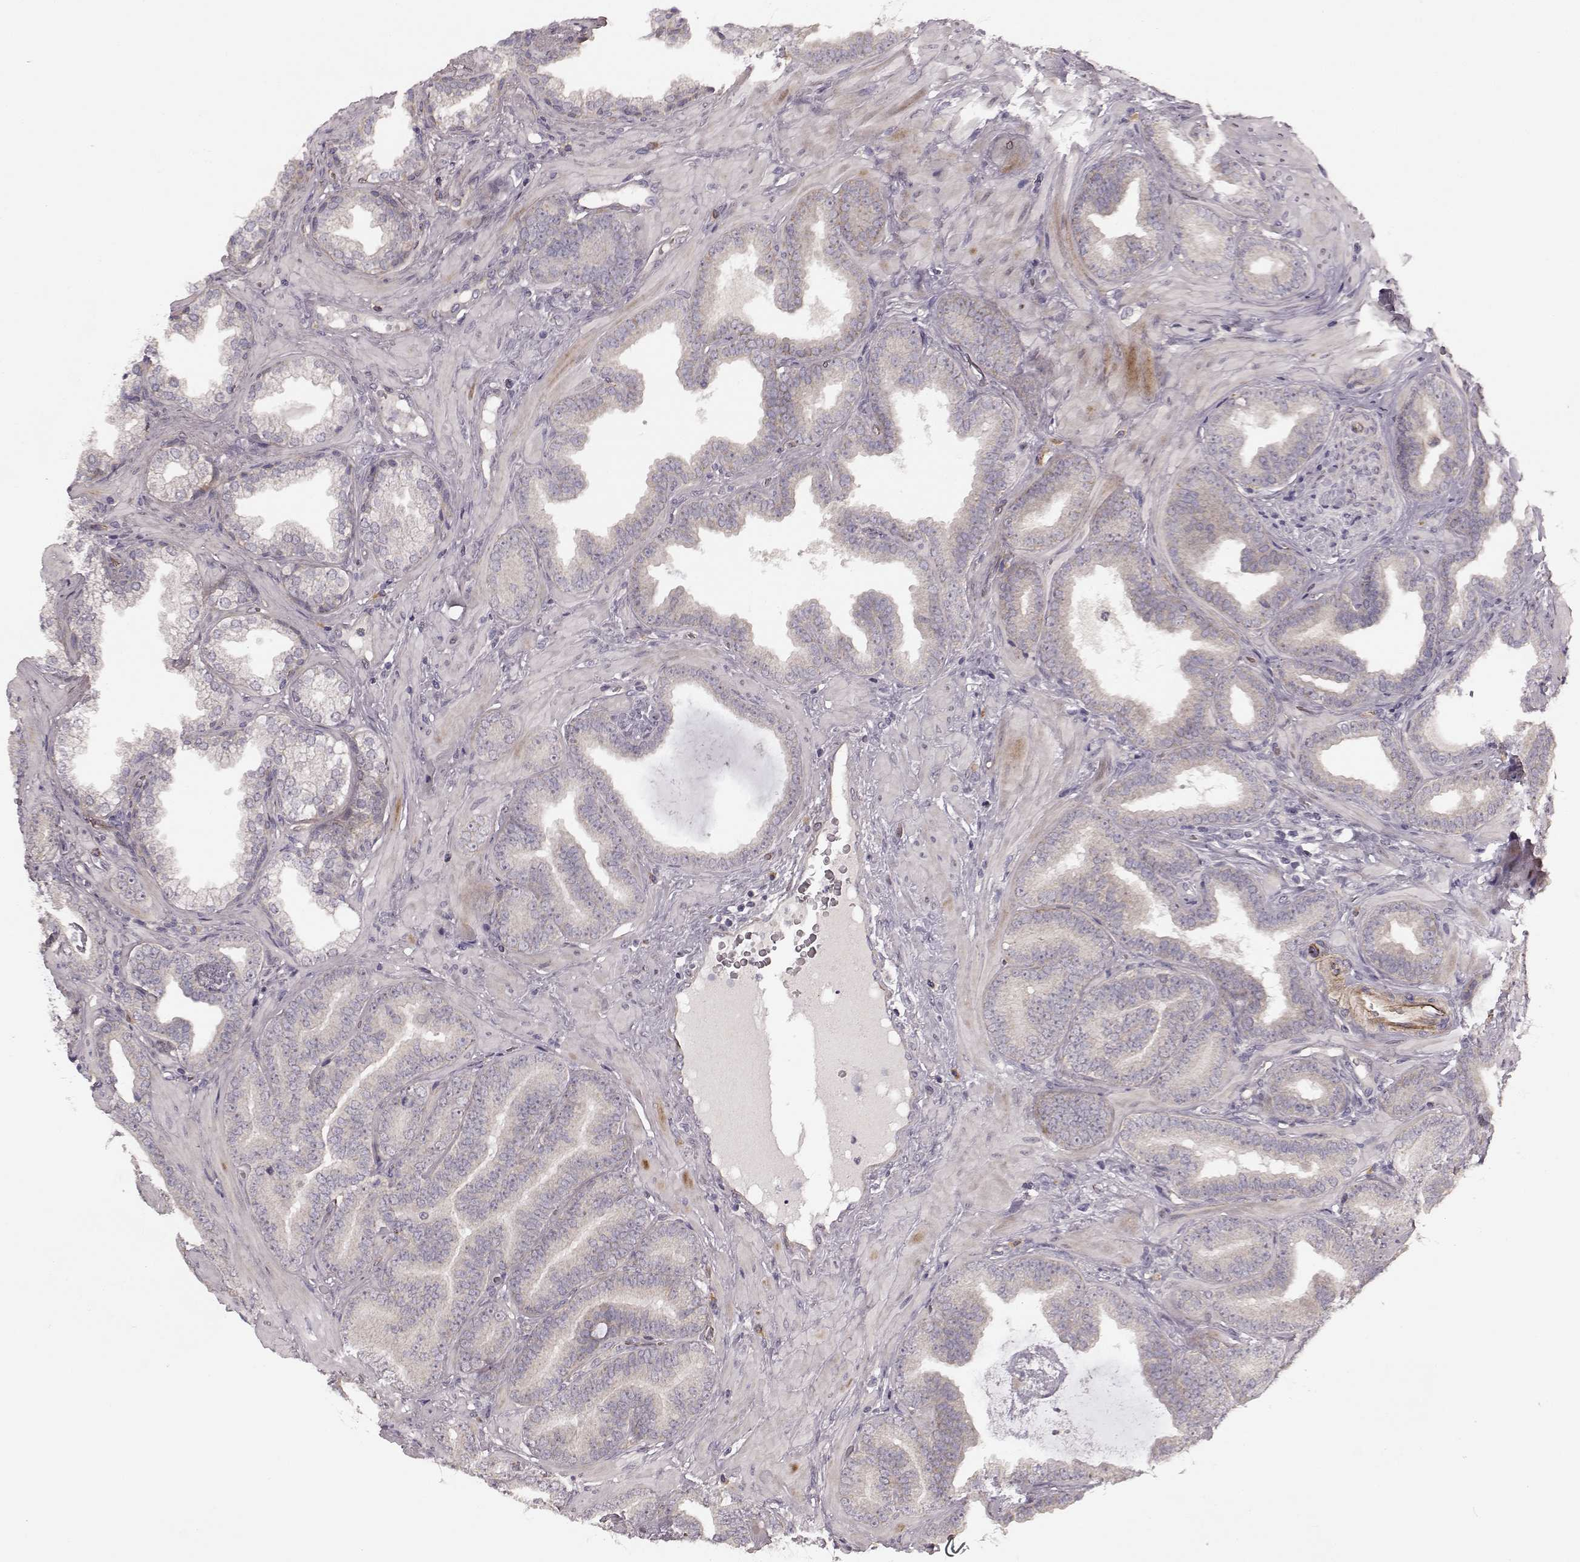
{"staining": {"intensity": "negative", "quantity": "none", "location": "none"}, "tissue": "prostate cancer", "cell_type": "Tumor cells", "image_type": "cancer", "snomed": [{"axis": "morphology", "description": "Adenocarcinoma, Low grade"}, {"axis": "topography", "description": "Prostate"}], "caption": "IHC image of neoplastic tissue: human prostate cancer (adenocarcinoma (low-grade)) stained with DAB displays no significant protein expression in tumor cells.", "gene": "SLC22A18", "patient": {"sex": "male", "age": 63}}